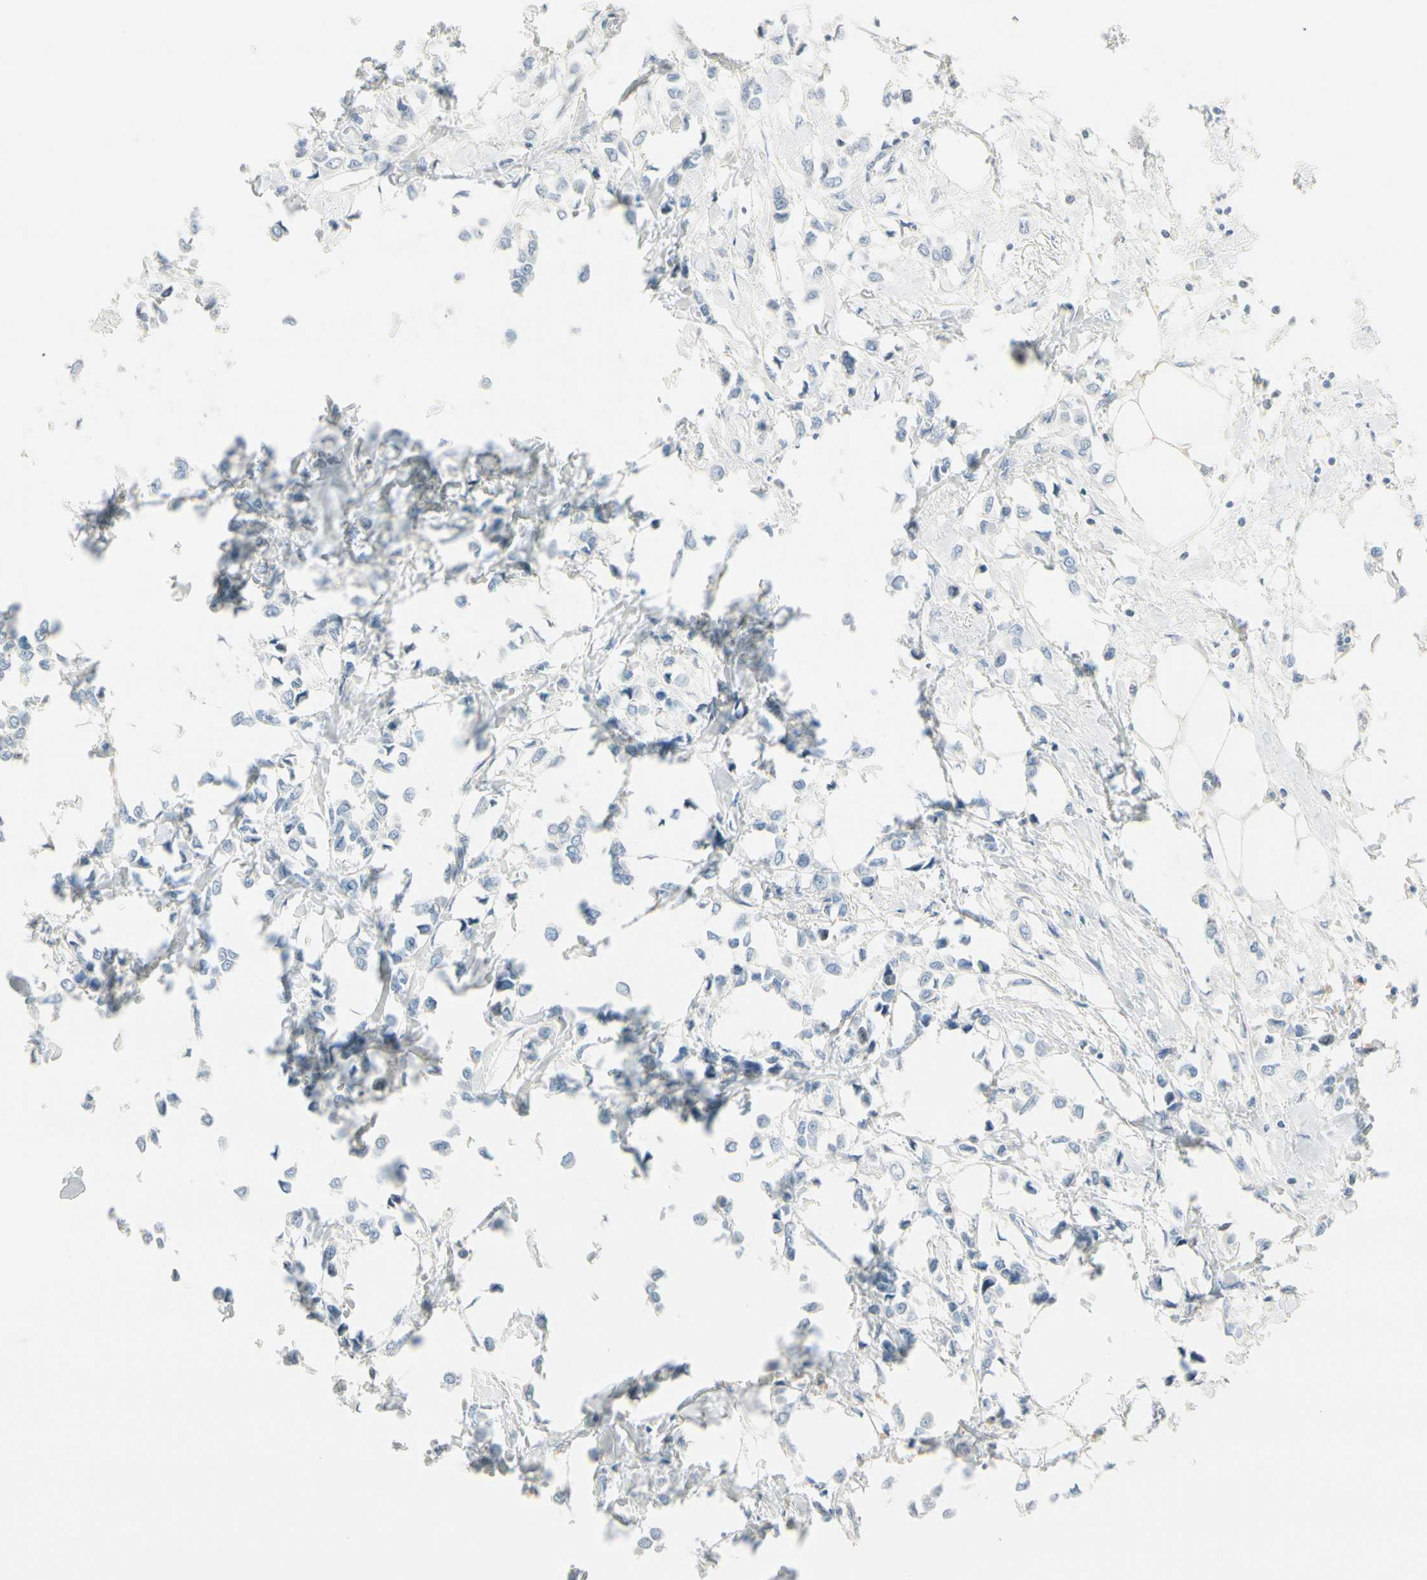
{"staining": {"intensity": "negative", "quantity": "none", "location": "none"}, "tissue": "breast cancer", "cell_type": "Tumor cells", "image_type": "cancer", "snomed": [{"axis": "morphology", "description": "Lobular carcinoma"}, {"axis": "topography", "description": "Breast"}], "caption": "High power microscopy image of an immunohistochemistry photomicrograph of lobular carcinoma (breast), revealing no significant positivity in tumor cells.", "gene": "CYP2E1", "patient": {"sex": "female", "age": 51}}